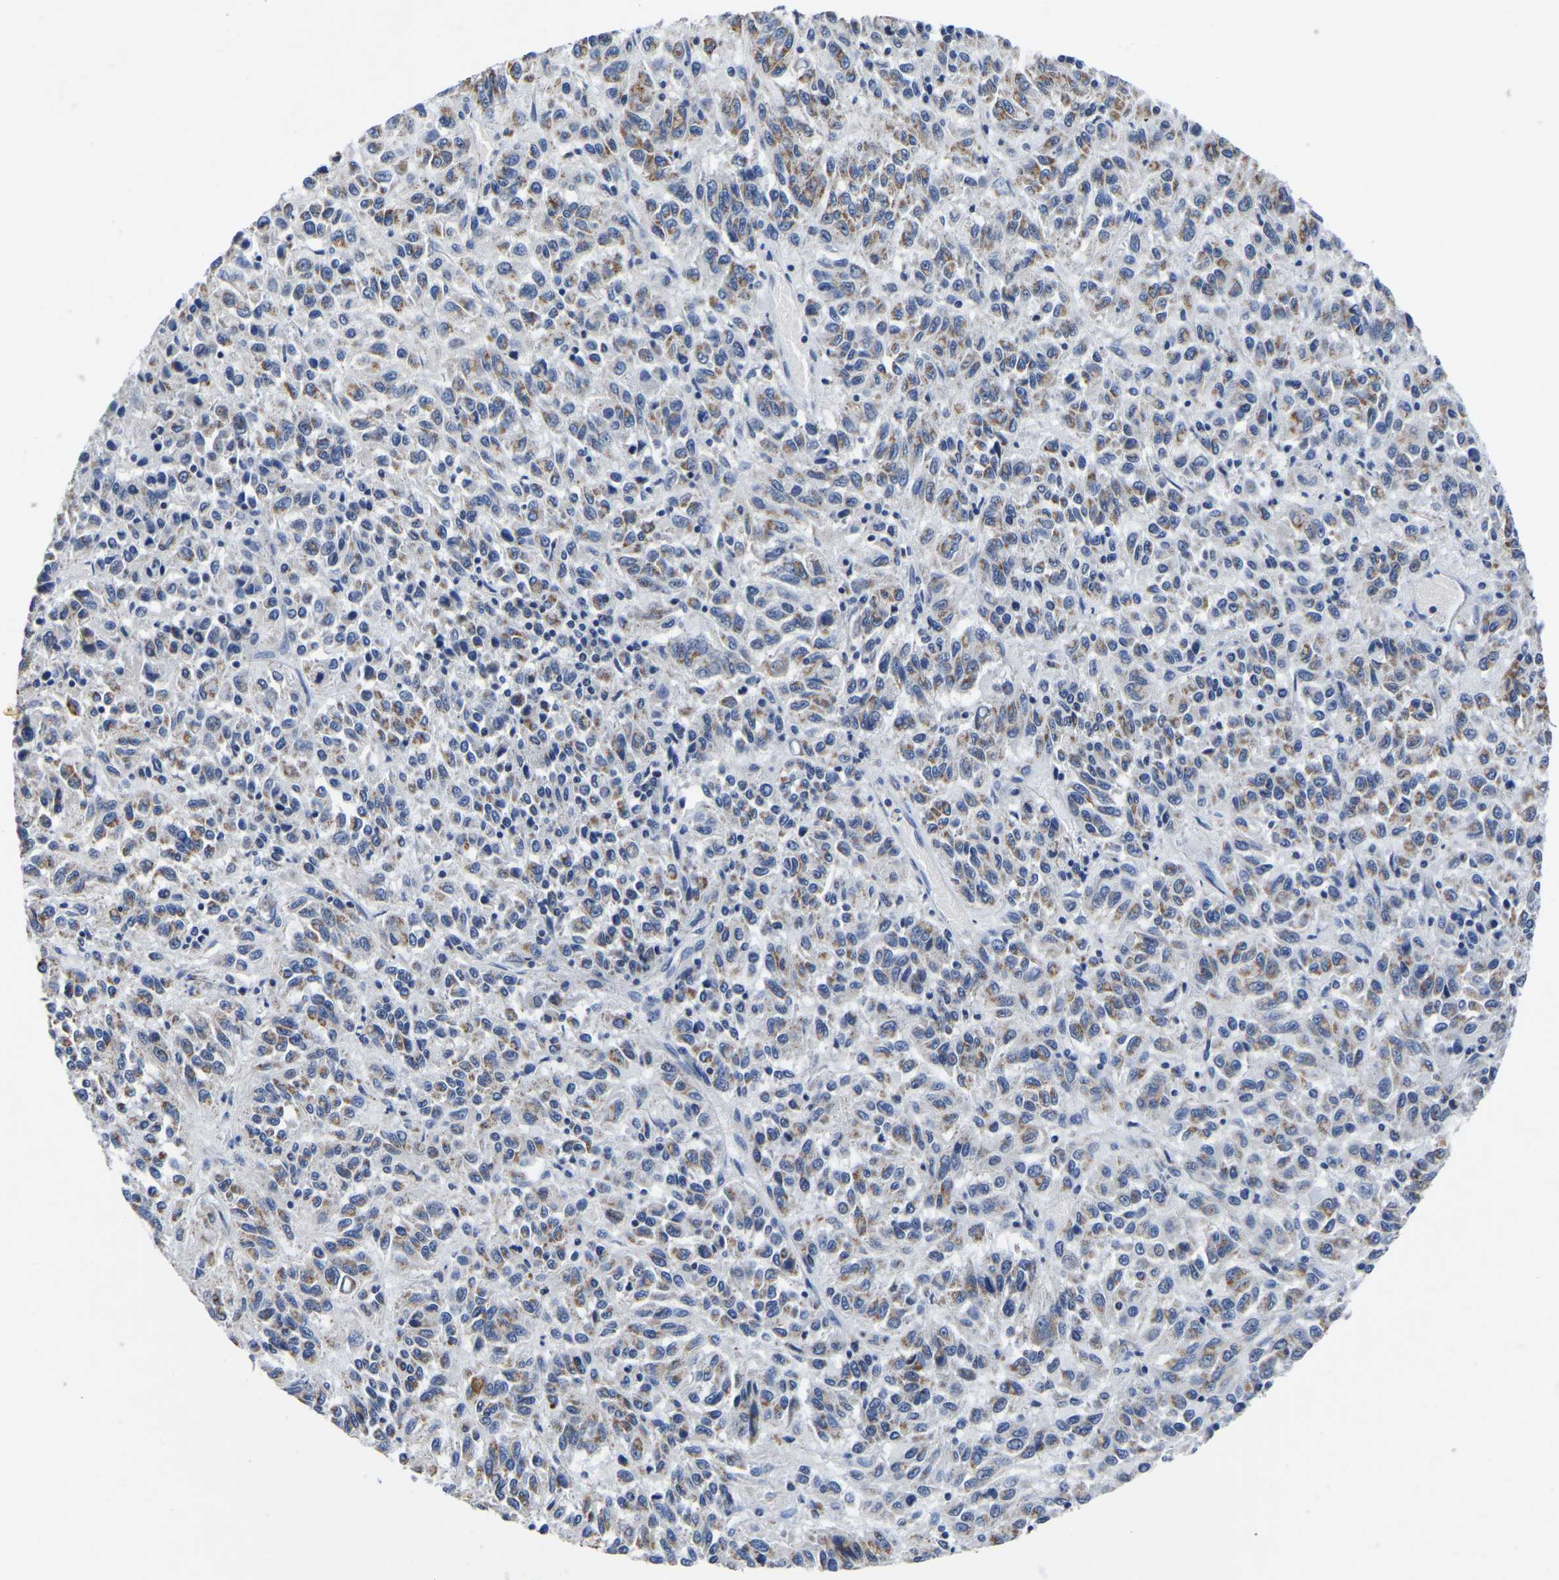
{"staining": {"intensity": "moderate", "quantity": ">75%", "location": "cytoplasmic/membranous"}, "tissue": "melanoma", "cell_type": "Tumor cells", "image_type": "cancer", "snomed": [{"axis": "morphology", "description": "Malignant melanoma, Metastatic site"}, {"axis": "topography", "description": "Lung"}], "caption": "Immunohistochemistry photomicrograph of neoplastic tissue: melanoma stained using IHC shows medium levels of moderate protein expression localized specifically in the cytoplasmic/membranous of tumor cells, appearing as a cytoplasmic/membranous brown color.", "gene": "FGD5", "patient": {"sex": "male", "age": 64}}